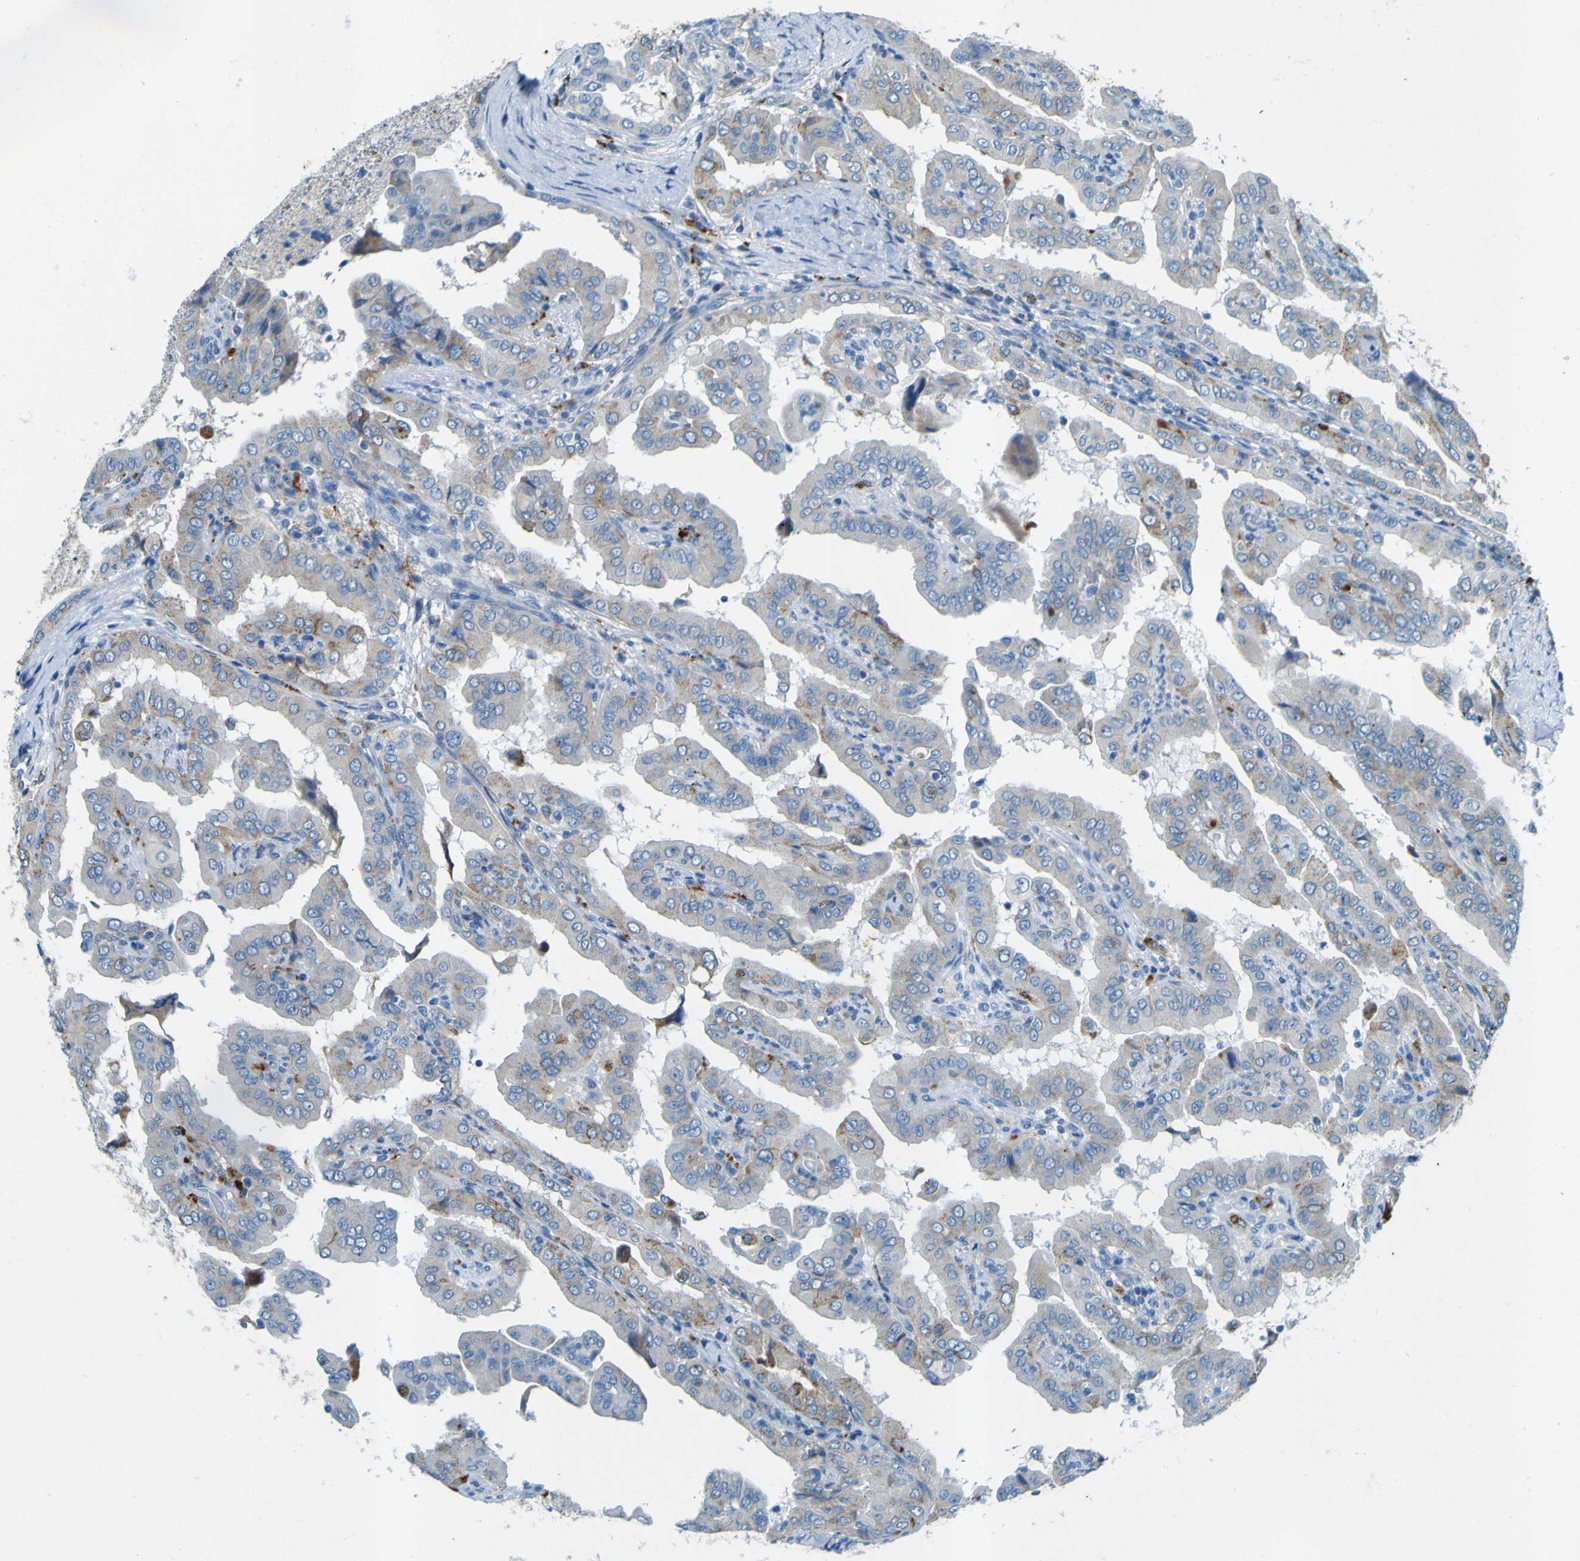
{"staining": {"intensity": "negative", "quantity": "none", "location": "none"}, "tissue": "thyroid cancer", "cell_type": "Tumor cells", "image_type": "cancer", "snomed": [{"axis": "morphology", "description": "Papillary adenocarcinoma, NOS"}, {"axis": "topography", "description": "Thyroid gland"}], "caption": "This is an immunohistochemistry (IHC) image of human thyroid cancer (papillary adenocarcinoma). There is no expression in tumor cells.", "gene": "PDE9A", "patient": {"sex": "male", "age": 33}}